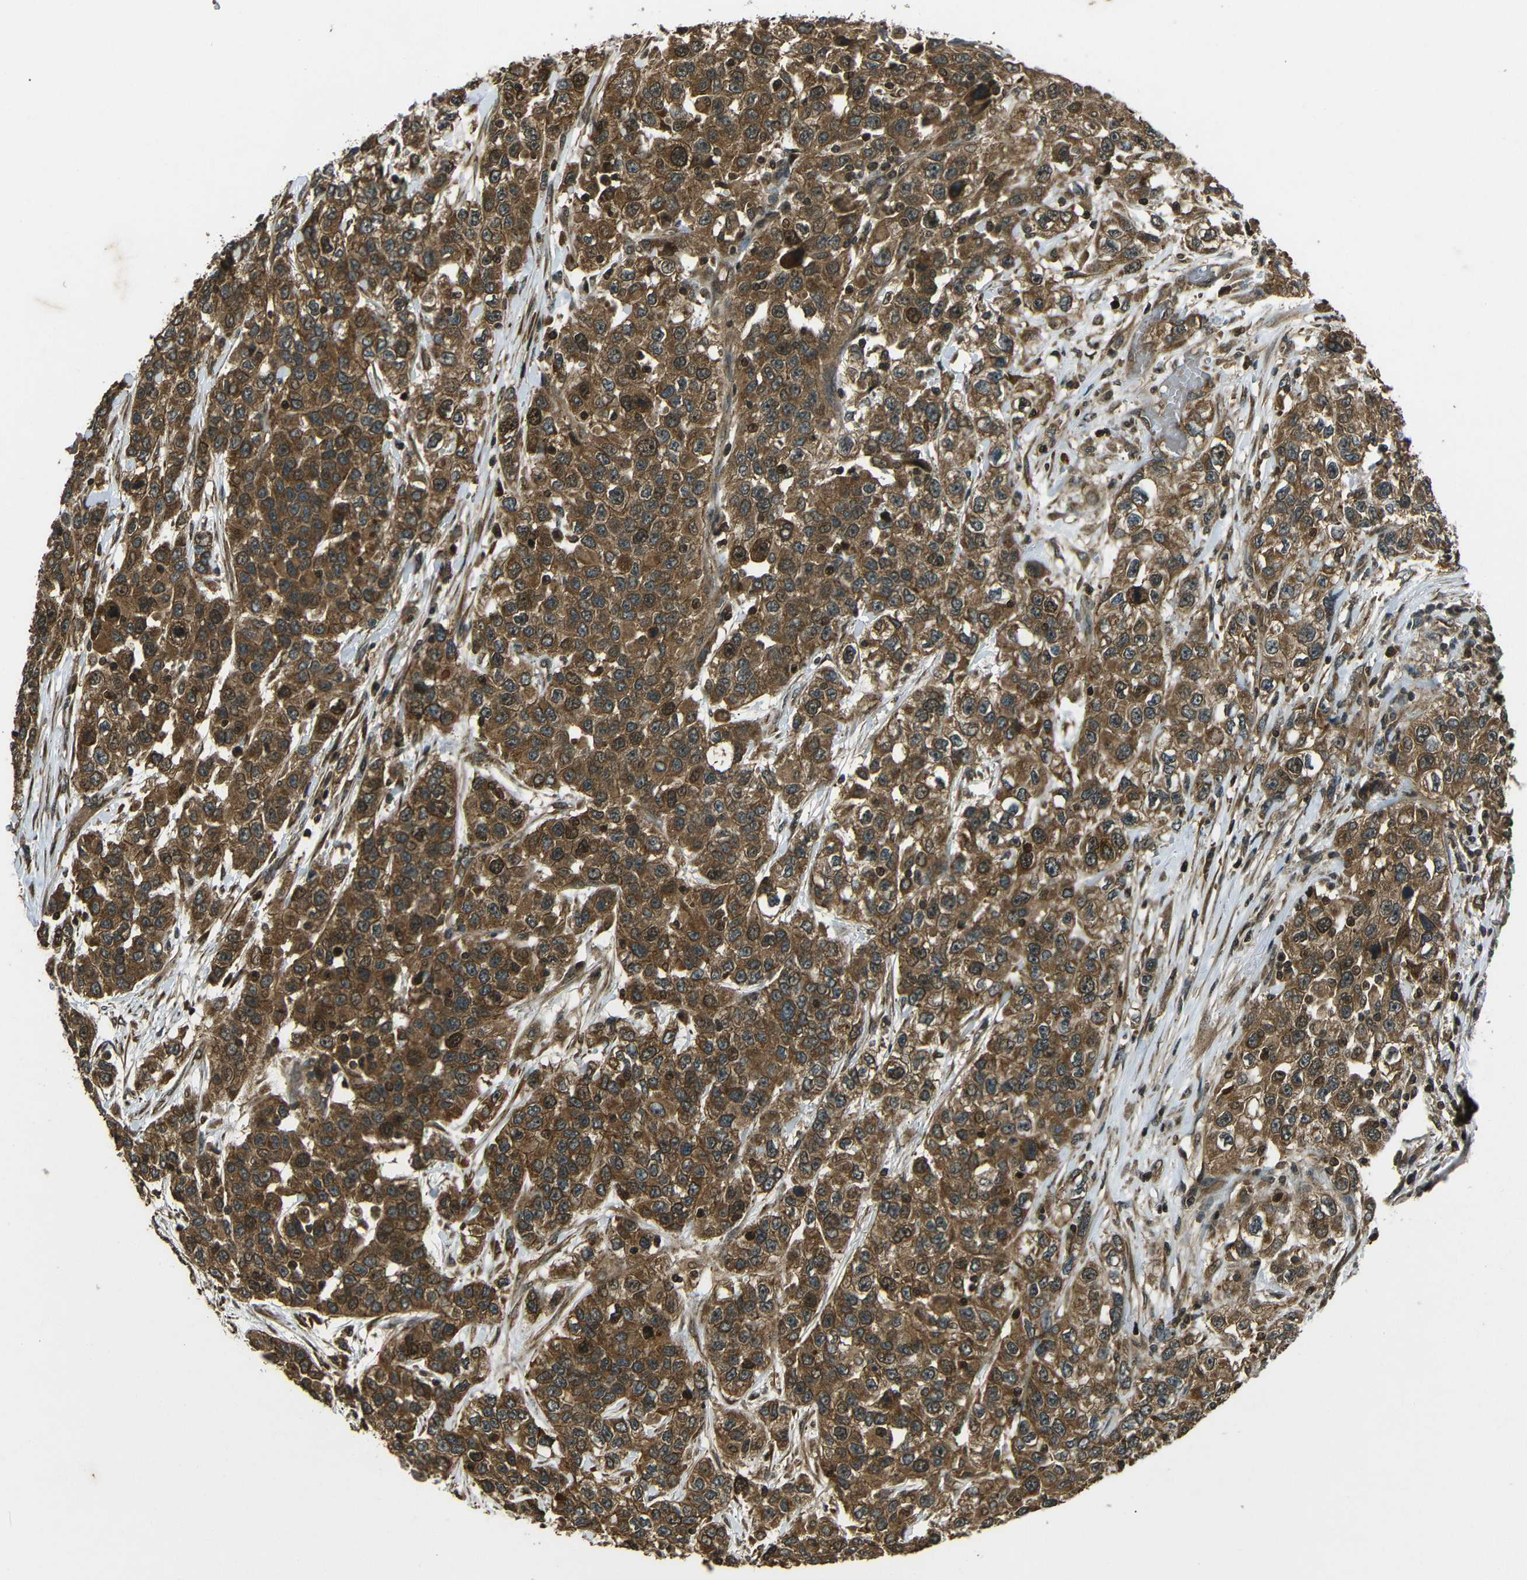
{"staining": {"intensity": "moderate", "quantity": ">75%", "location": "cytoplasmic/membranous,nuclear"}, "tissue": "urothelial cancer", "cell_type": "Tumor cells", "image_type": "cancer", "snomed": [{"axis": "morphology", "description": "Urothelial carcinoma, High grade"}, {"axis": "topography", "description": "Urinary bladder"}], "caption": "Approximately >75% of tumor cells in human urothelial cancer demonstrate moderate cytoplasmic/membranous and nuclear protein expression as visualized by brown immunohistochemical staining.", "gene": "PLK2", "patient": {"sex": "female", "age": 80}}